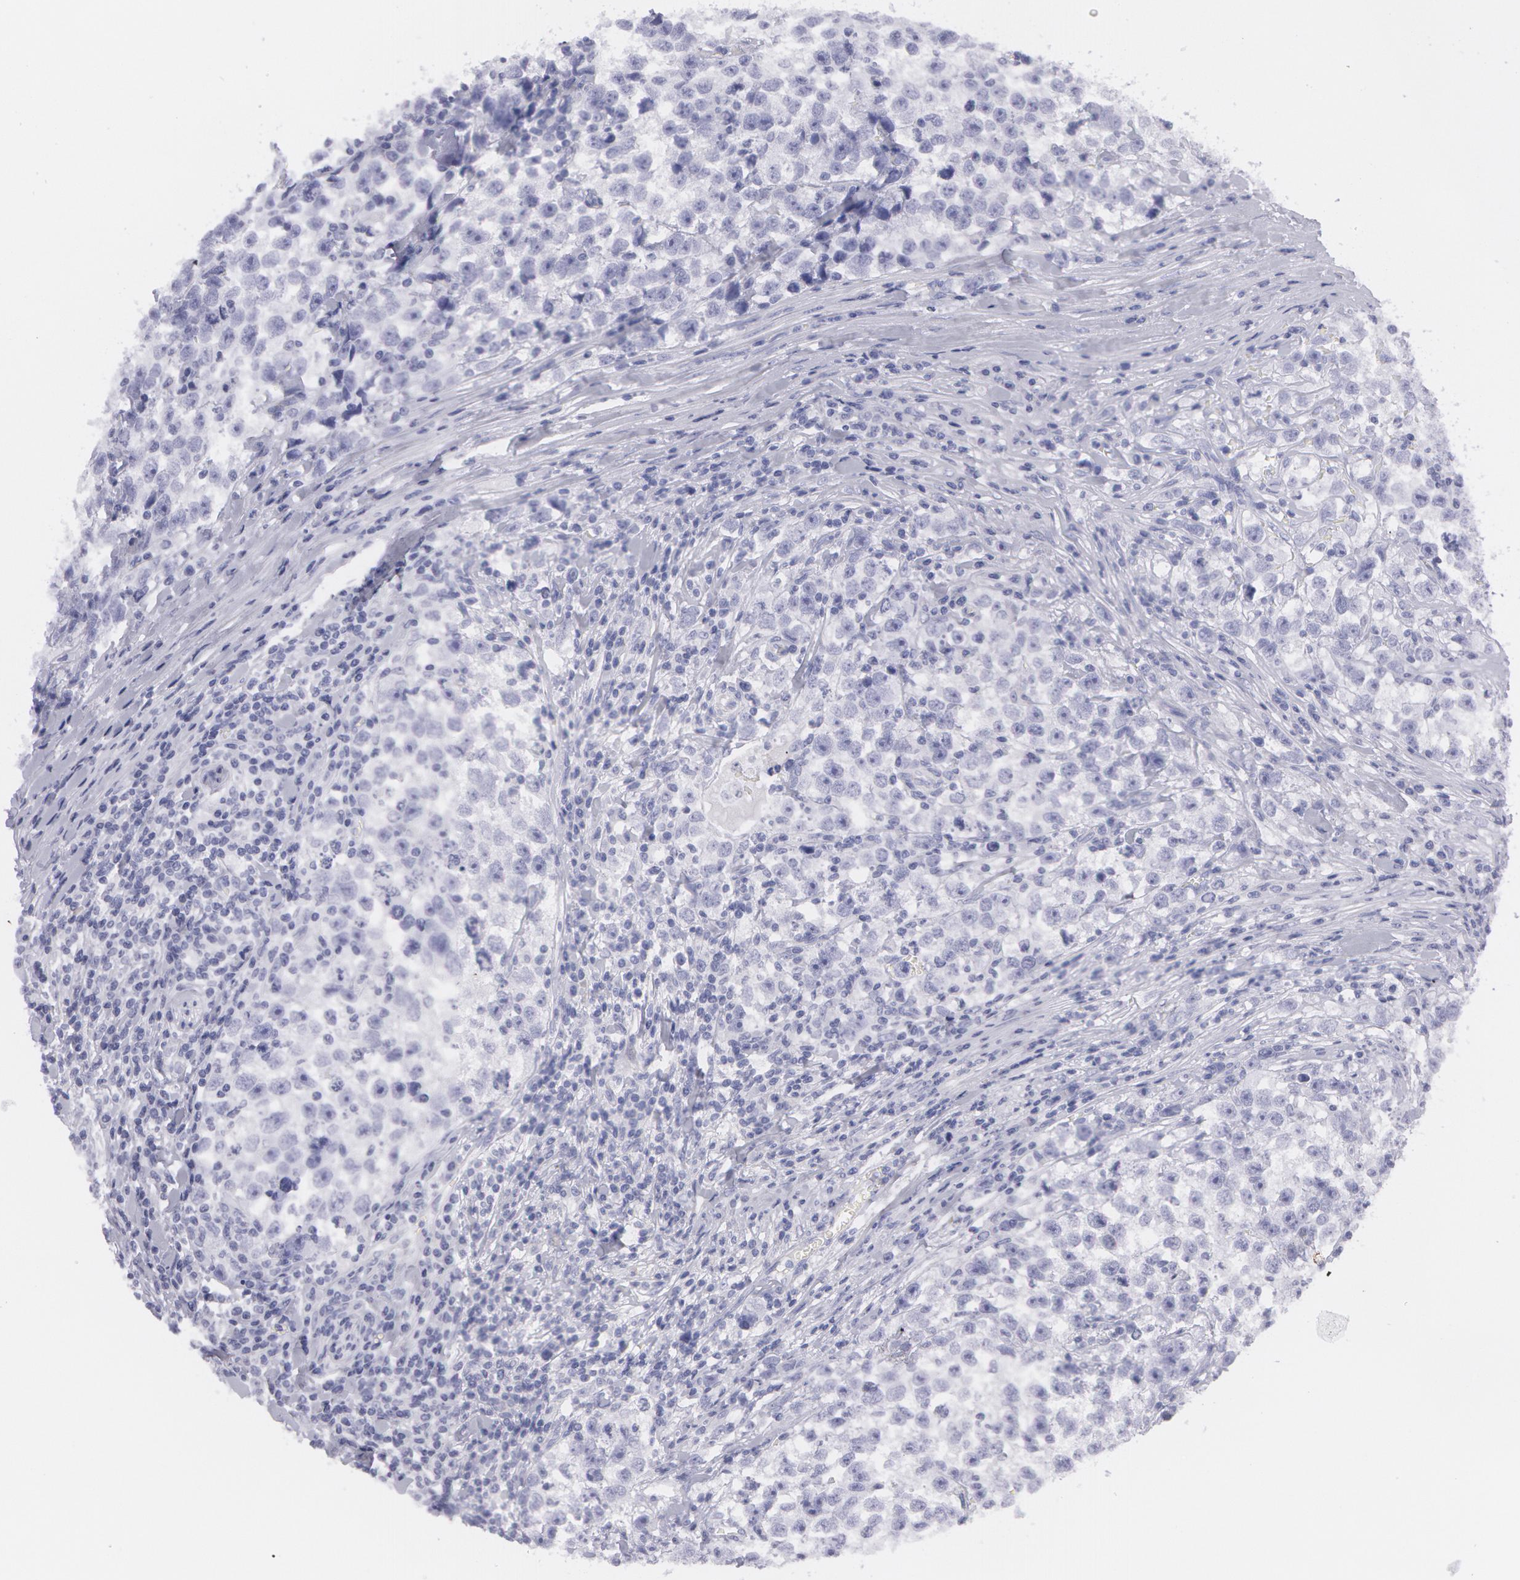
{"staining": {"intensity": "negative", "quantity": "none", "location": "none"}, "tissue": "testis cancer", "cell_type": "Tumor cells", "image_type": "cancer", "snomed": [{"axis": "morphology", "description": "Seminoma, NOS"}, {"axis": "morphology", "description": "Carcinoma, Embryonal, NOS"}, {"axis": "topography", "description": "Testis"}], "caption": "This is an immunohistochemistry (IHC) image of testis cancer (seminoma). There is no expression in tumor cells.", "gene": "AMACR", "patient": {"sex": "male", "age": 30}}